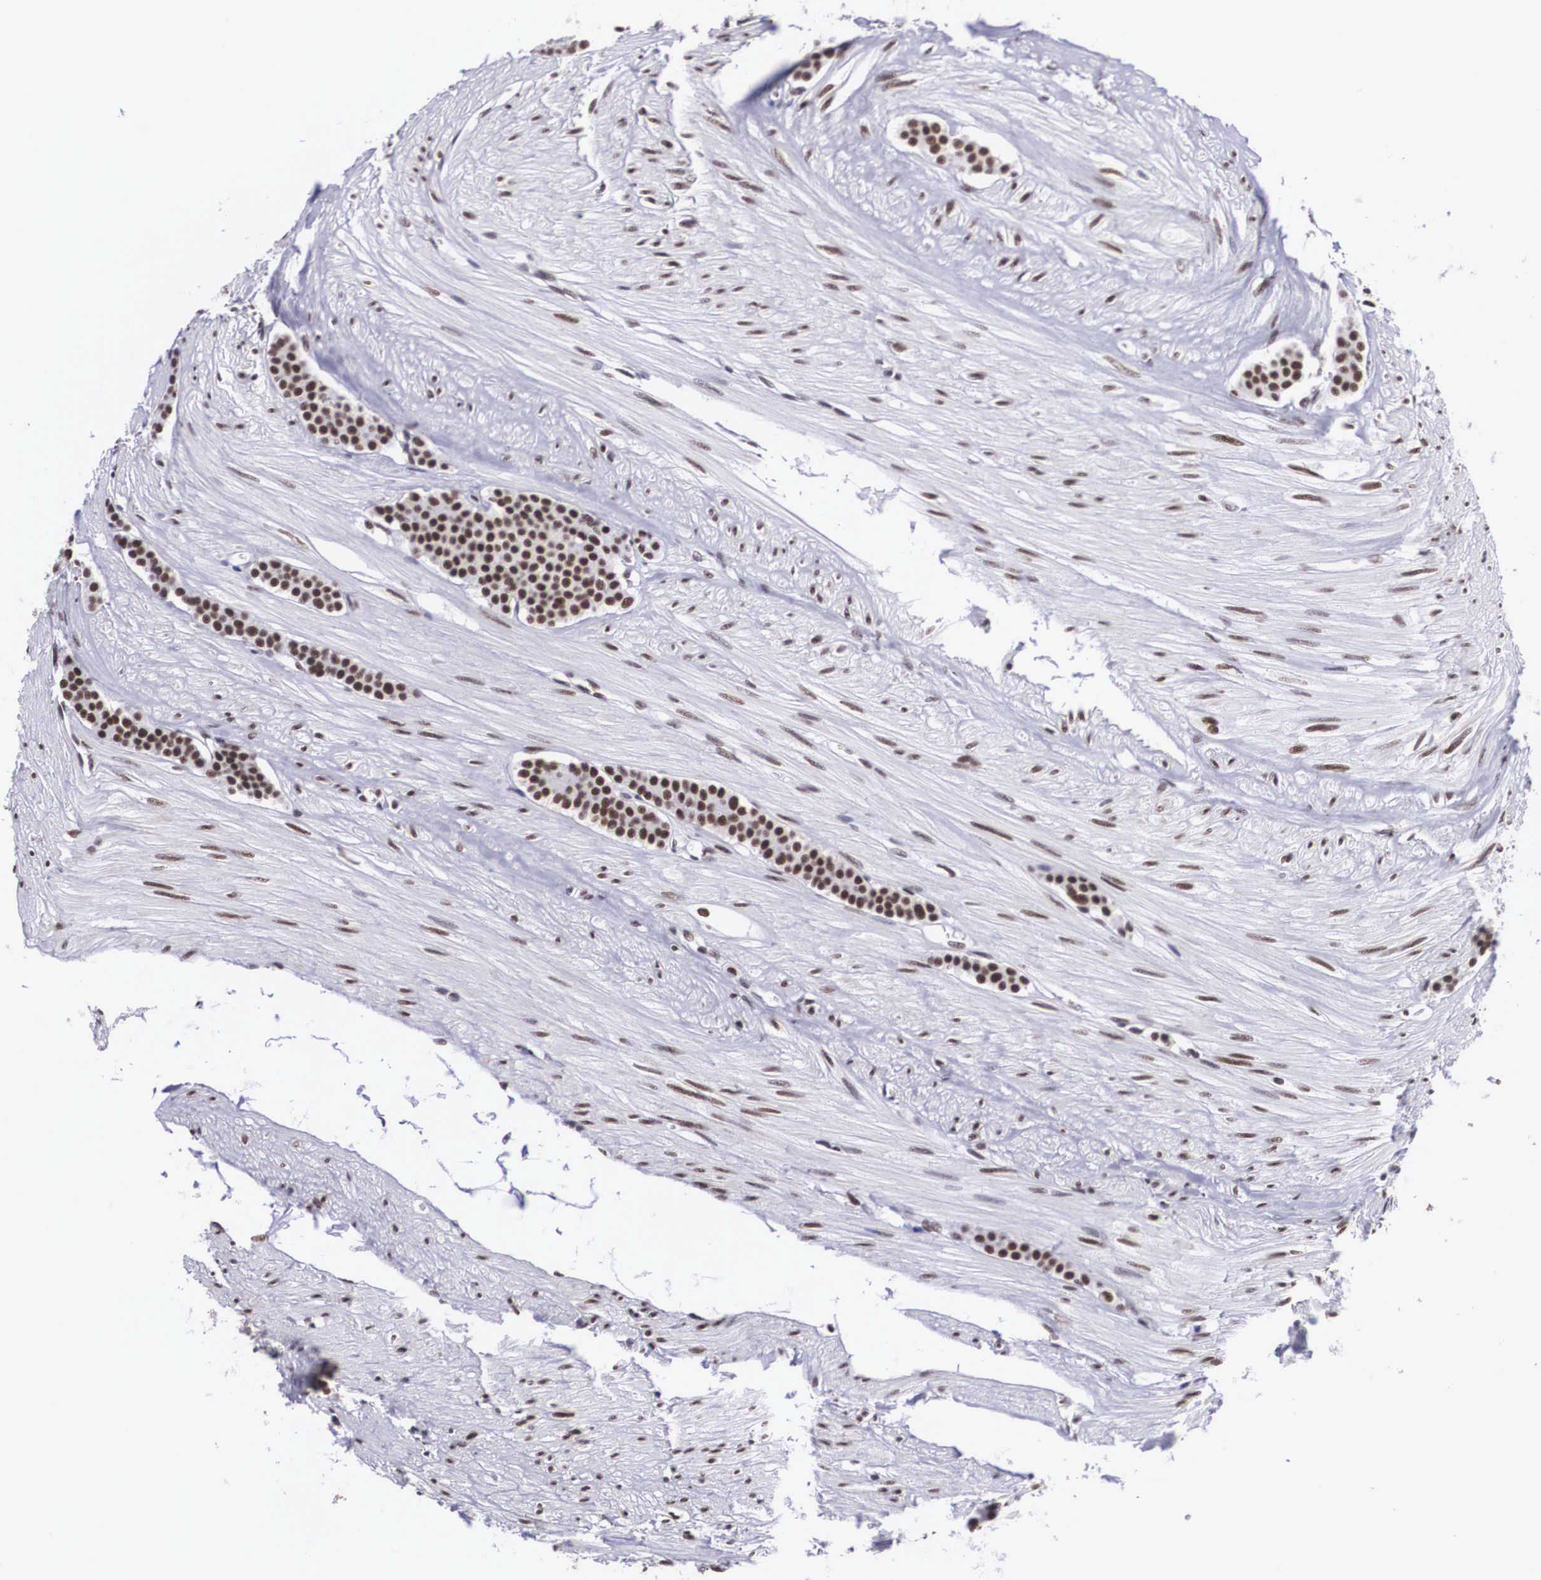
{"staining": {"intensity": "moderate", "quantity": ">75%", "location": "nuclear"}, "tissue": "carcinoid", "cell_type": "Tumor cells", "image_type": "cancer", "snomed": [{"axis": "morphology", "description": "Carcinoid, malignant, NOS"}, {"axis": "topography", "description": "Small intestine"}], "caption": "This photomicrograph demonstrates immunohistochemistry (IHC) staining of human carcinoid (malignant), with medium moderate nuclear expression in approximately >75% of tumor cells.", "gene": "SF3A1", "patient": {"sex": "male", "age": 60}}